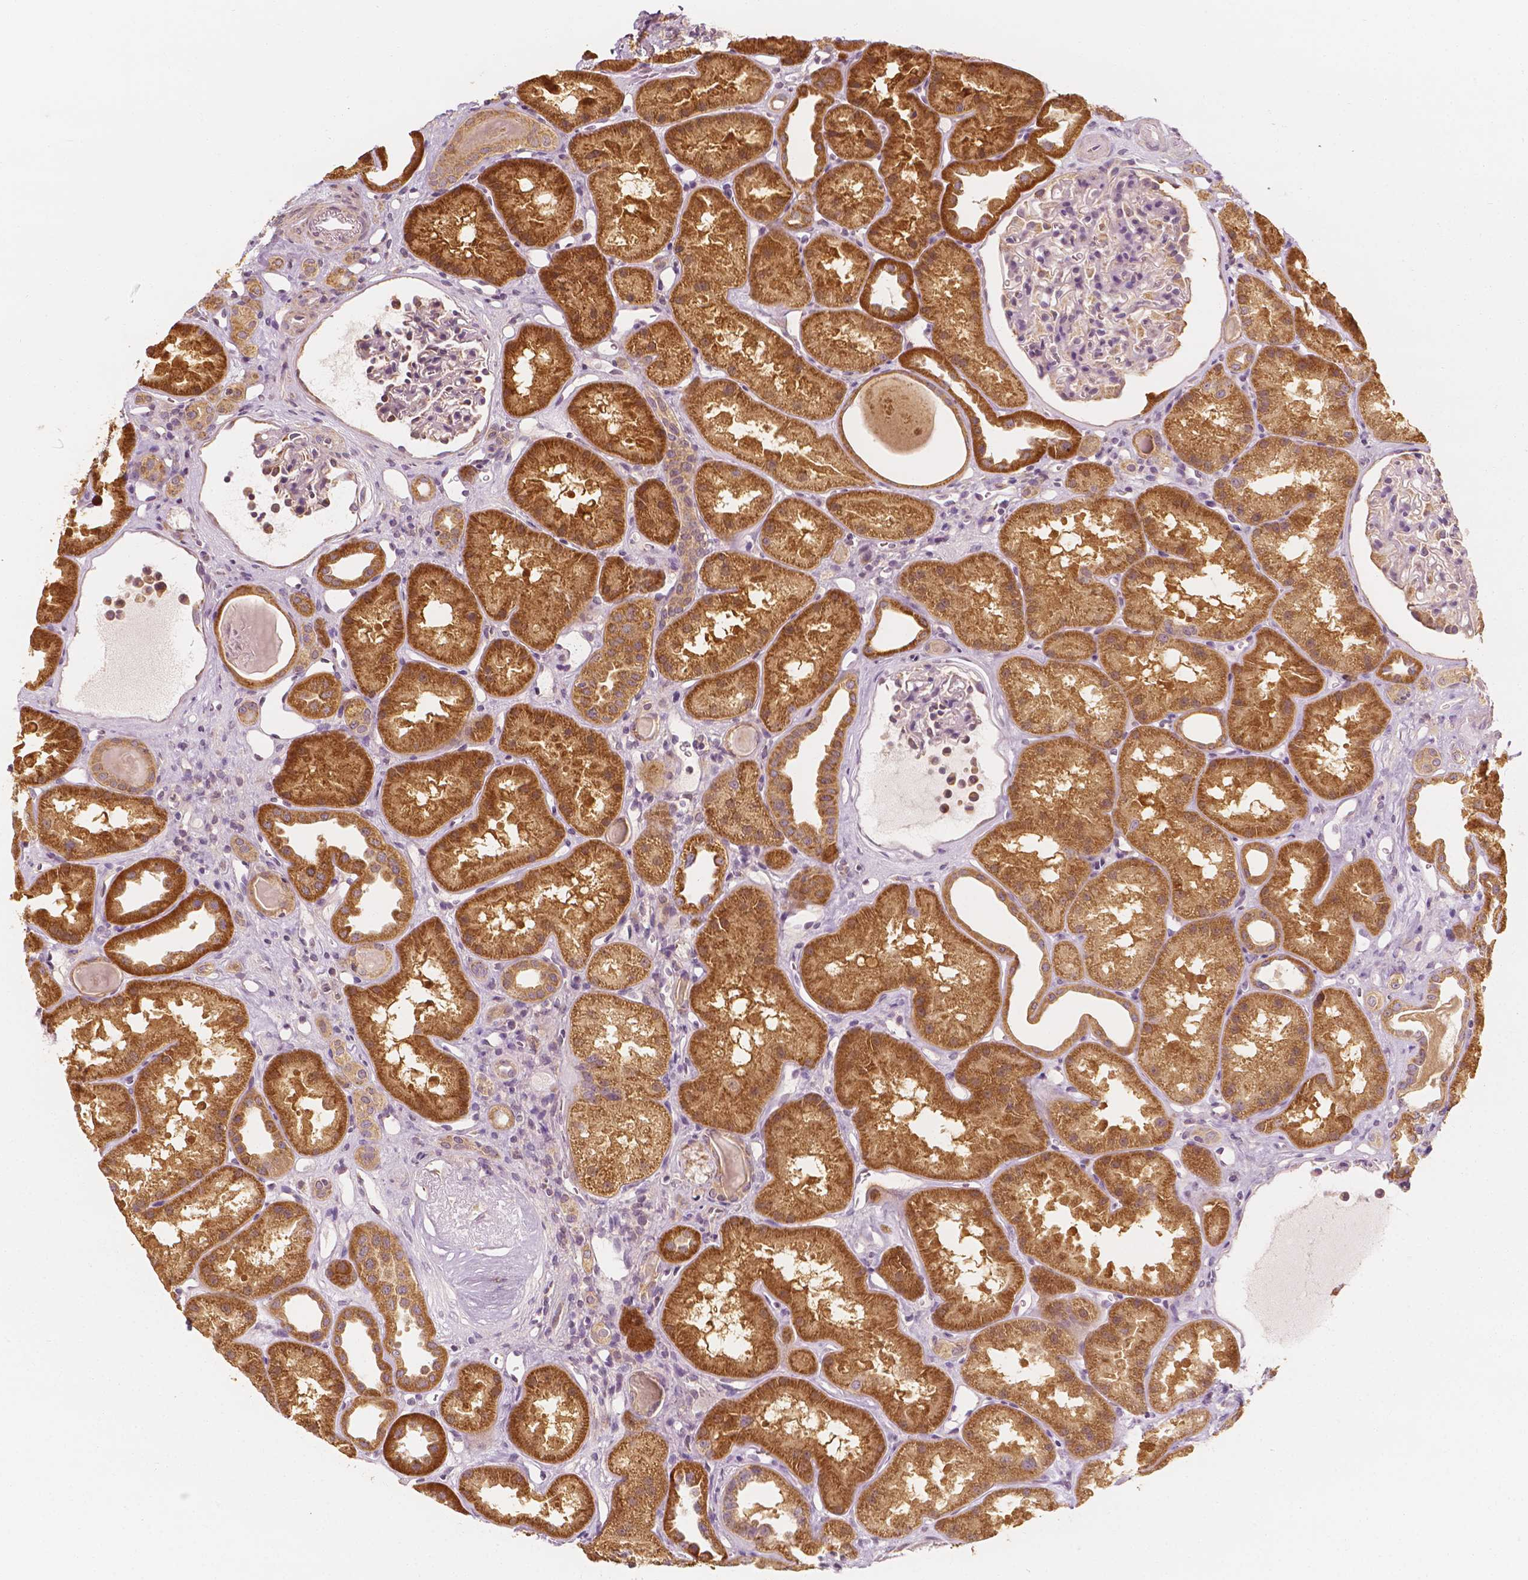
{"staining": {"intensity": "negative", "quantity": "none", "location": "none"}, "tissue": "kidney", "cell_type": "Cells in glomeruli", "image_type": "normal", "snomed": [{"axis": "morphology", "description": "Normal tissue, NOS"}, {"axis": "topography", "description": "Kidney"}], "caption": "Immunohistochemistry photomicrograph of benign human kidney stained for a protein (brown), which exhibits no staining in cells in glomeruli.", "gene": "SHPK", "patient": {"sex": "male", "age": 61}}